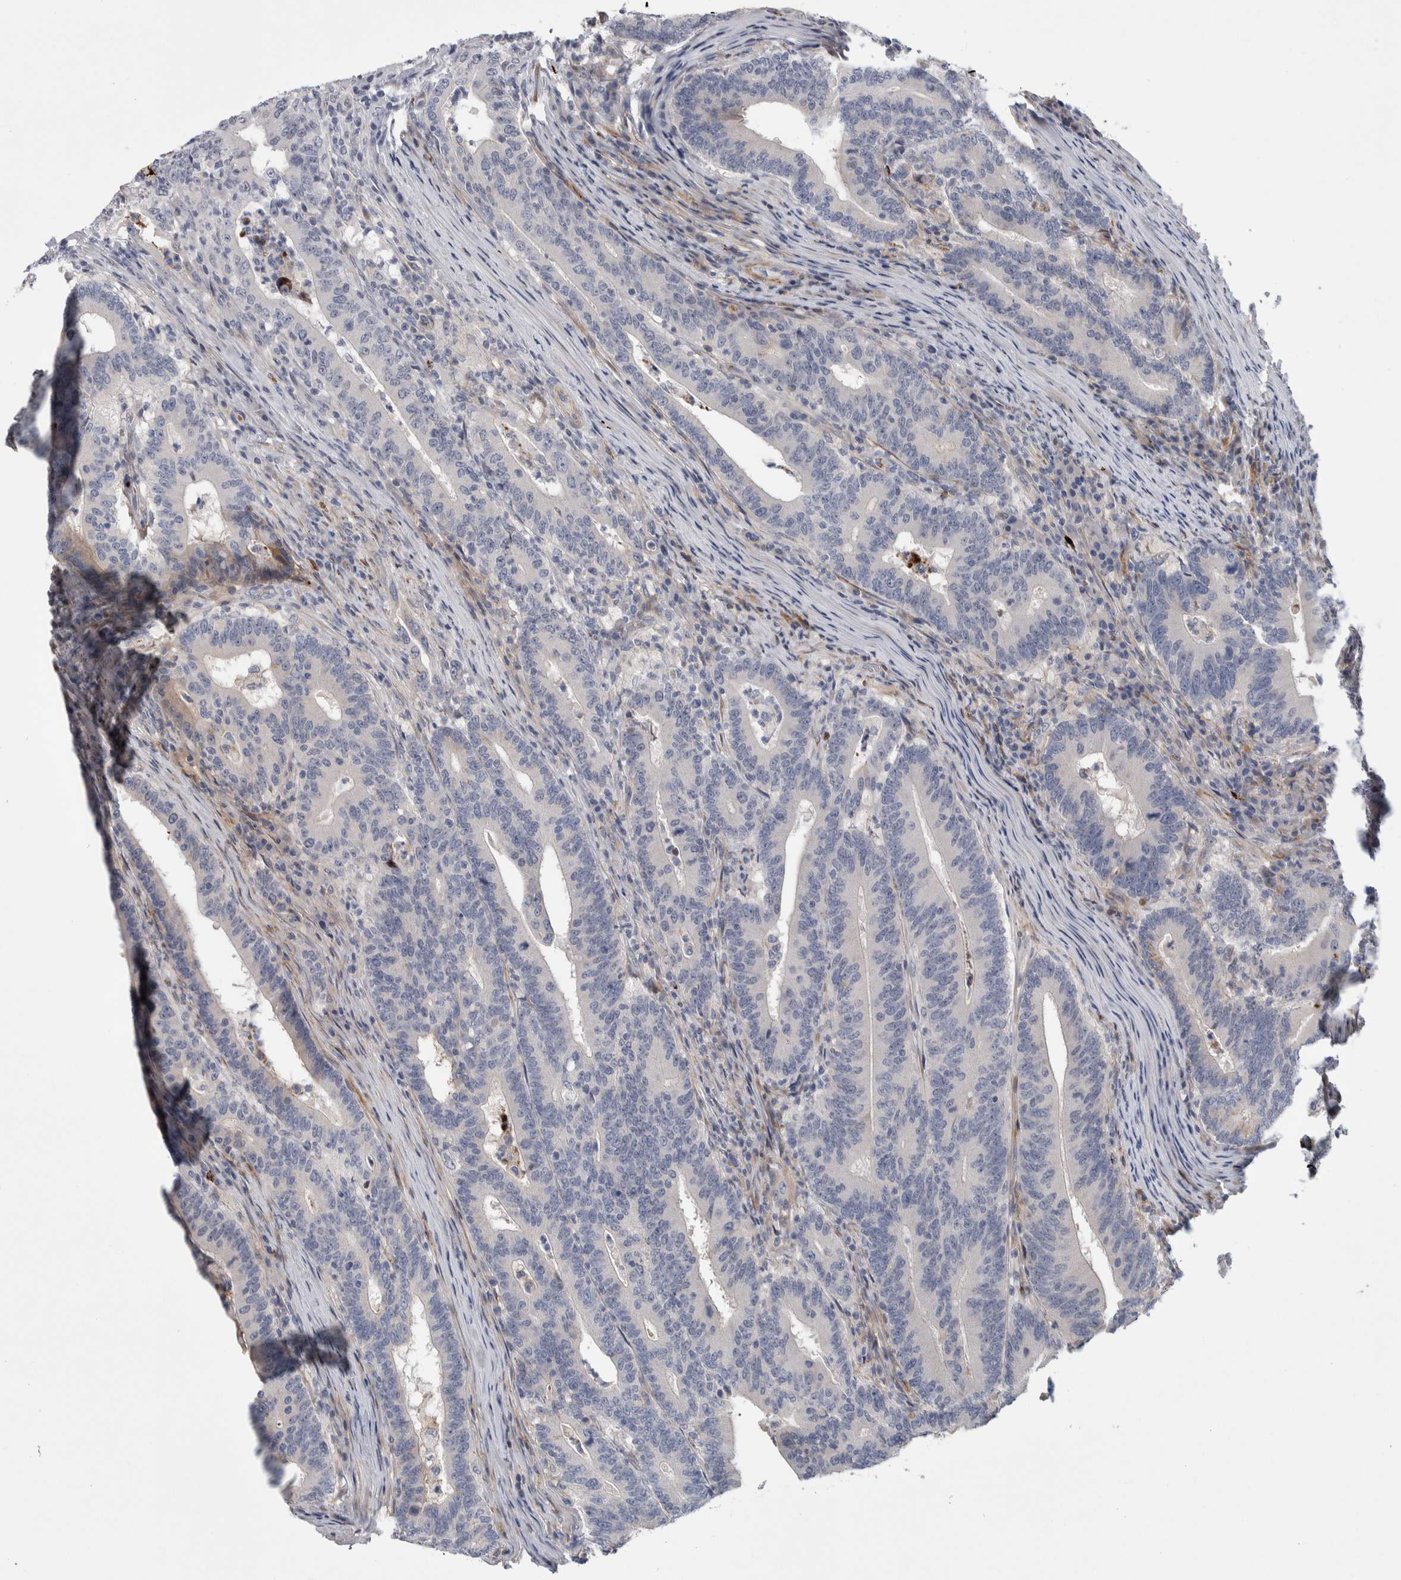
{"staining": {"intensity": "negative", "quantity": "none", "location": "none"}, "tissue": "colorectal cancer", "cell_type": "Tumor cells", "image_type": "cancer", "snomed": [{"axis": "morphology", "description": "Adenocarcinoma, NOS"}, {"axis": "topography", "description": "Colon"}], "caption": "Immunohistochemistry (IHC) image of neoplastic tissue: human colorectal cancer (adenocarcinoma) stained with DAB (3,3'-diaminobenzidine) shows no significant protein expression in tumor cells. (DAB IHC with hematoxylin counter stain).", "gene": "PSMG3", "patient": {"sex": "female", "age": 66}}